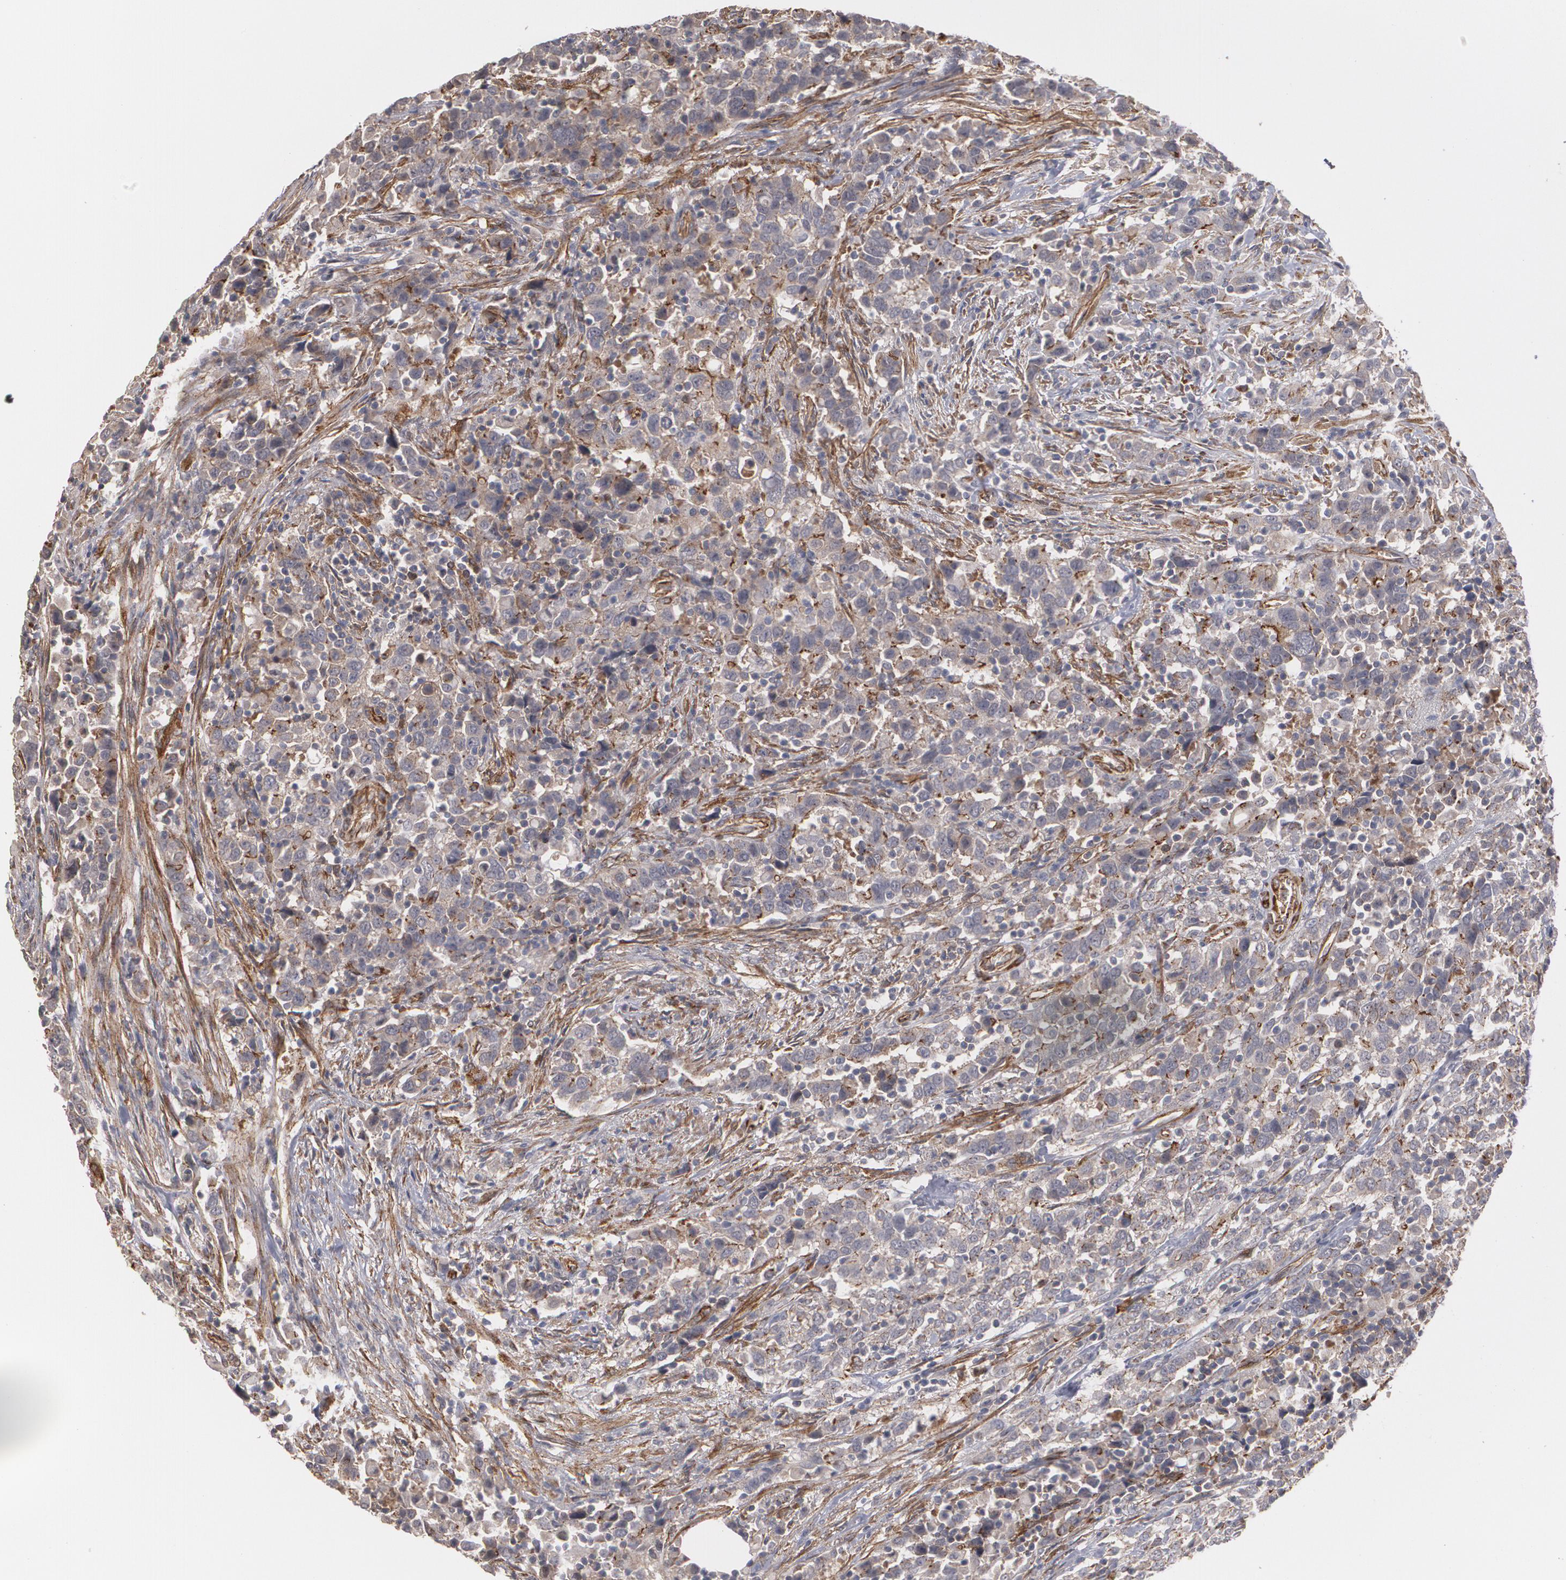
{"staining": {"intensity": "moderate", "quantity": ">75%", "location": "cytoplasmic/membranous"}, "tissue": "urothelial cancer", "cell_type": "Tumor cells", "image_type": "cancer", "snomed": [{"axis": "morphology", "description": "Urothelial carcinoma, High grade"}, {"axis": "topography", "description": "Urinary bladder"}], "caption": "Immunohistochemical staining of urothelial carcinoma (high-grade) demonstrates moderate cytoplasmic/membranous protein staining in approximately >75% of tumor cells.", "gene": "TJP1", "patient": {"sex": "male", "age": 61}}